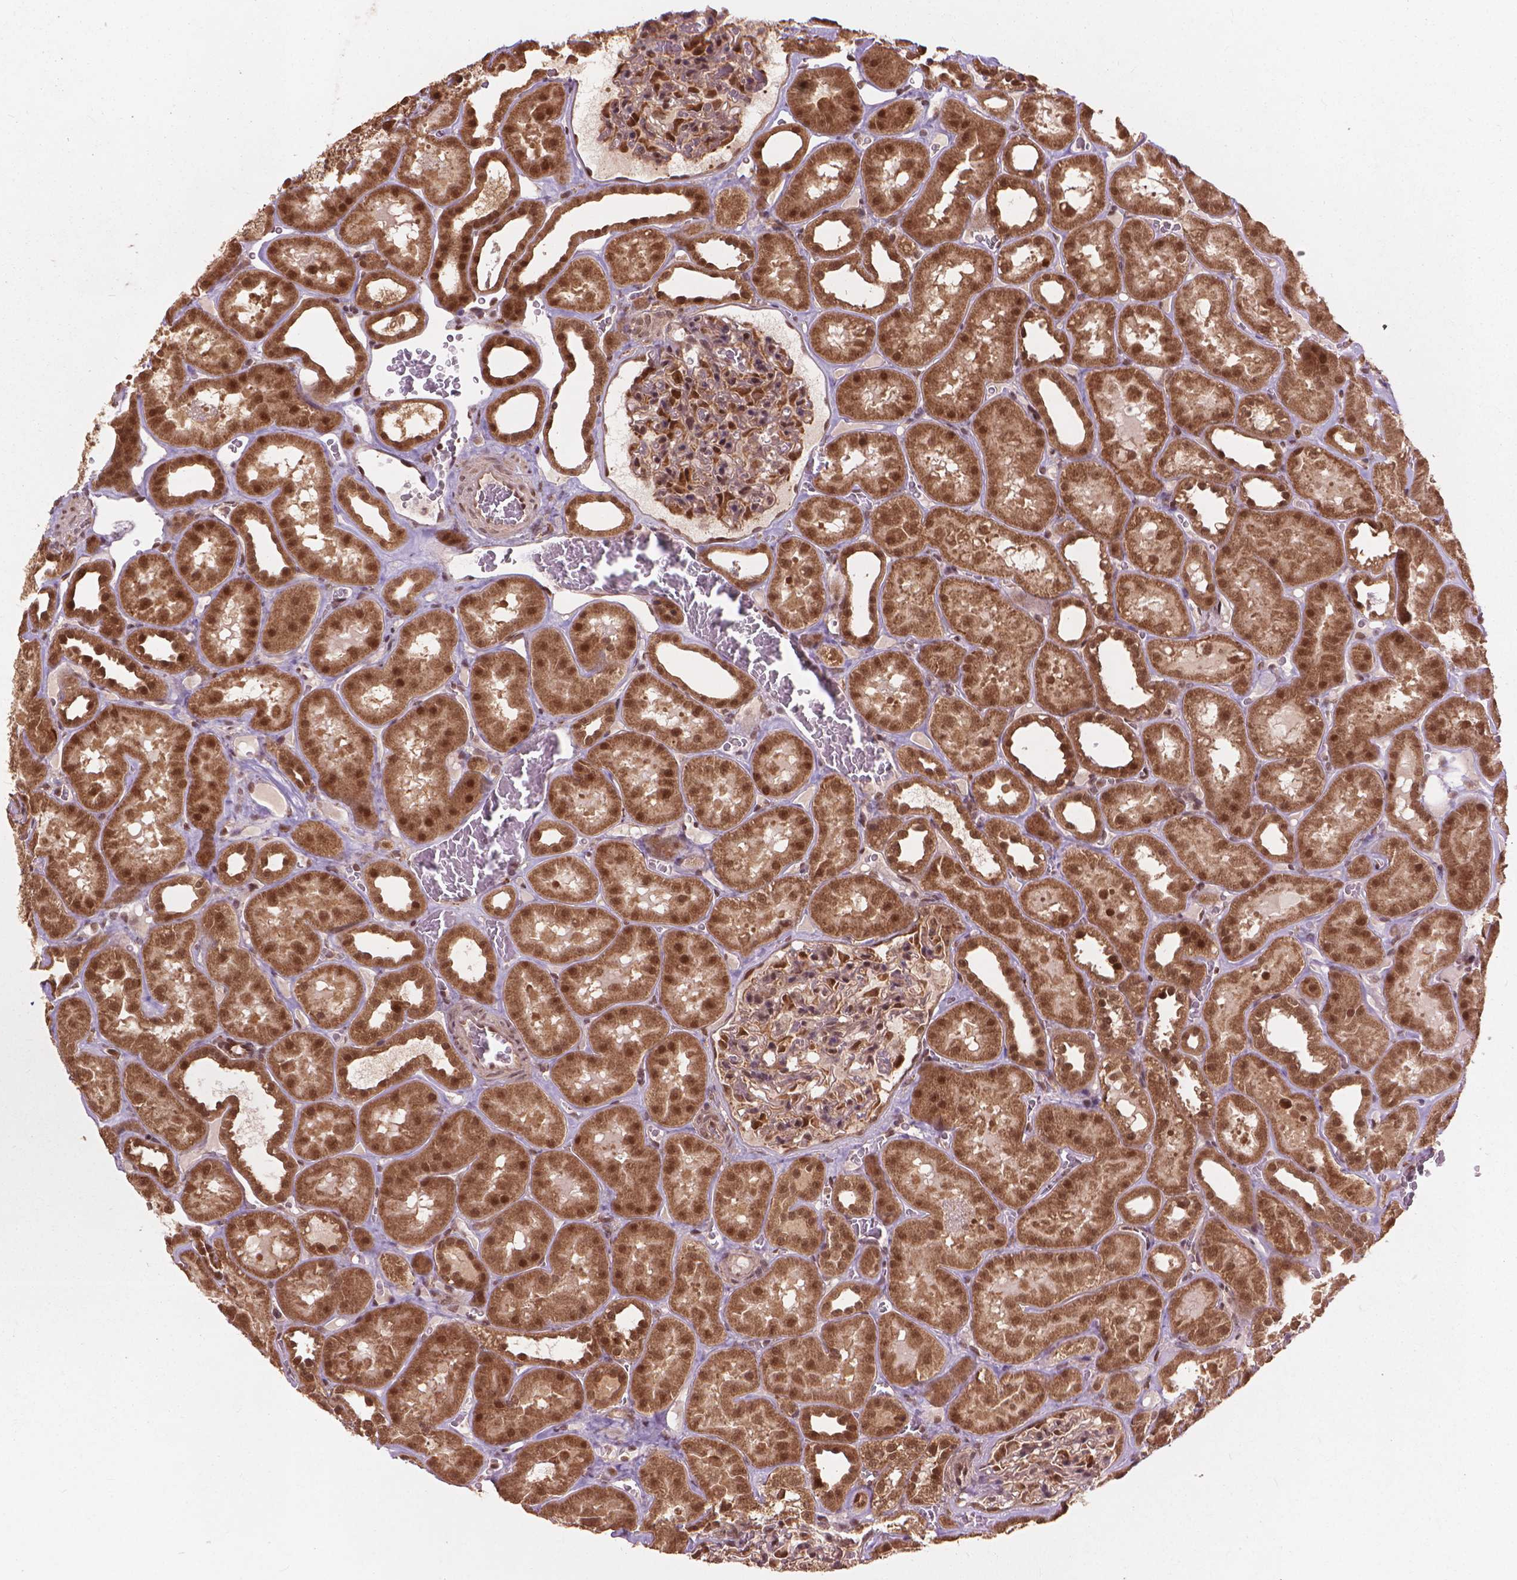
{"staining": {"intensity": "moderate", "quantity": "<25%", "location": "nuclear"}, "tissue": "kidney", "cell_type": "Cells in glomeruli", "image_type": "normal", "snomed": [{"axis": "morphology", "description": "Normal tissue, NOS"}, {"axis": "topography", "description": "Kidney"}], "caption": "Immunohistochemical staining of unremarkable human kidney demonstrates moderate nuclear protein staining in approximately <25% of cells in glomeruli.", "gene": "SSU72", "patient": {"sex": "female", "age": 41}}